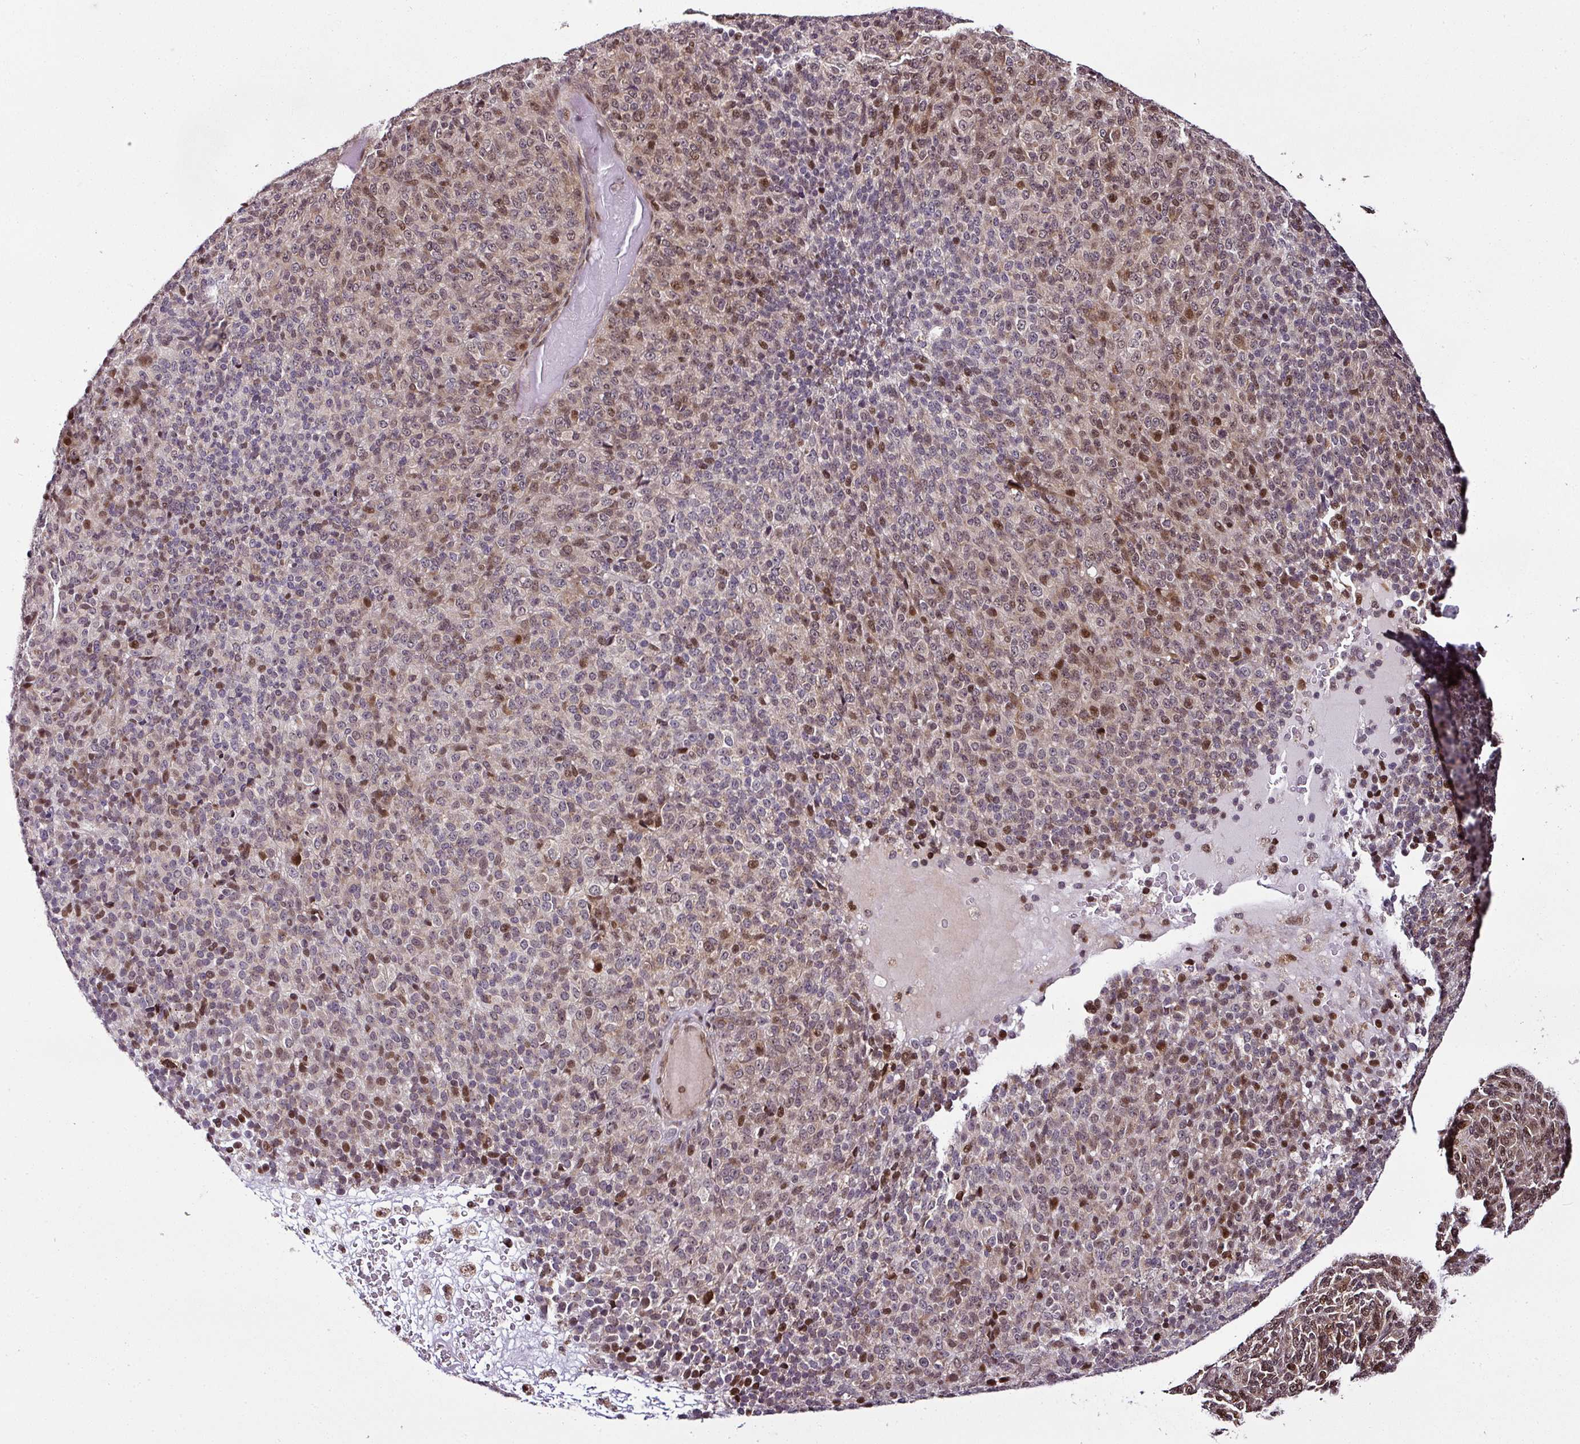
{"staining": {"intensity": "moderate", "quantity": "<25%", "location": "nuclear"}, "tissue": "melanoma", "cell_type": "Tumor cells", "image_type": "cancer", "snomed": [{"axis": "morphology", "description": "Malignant melanoma, Metastatic site"}, {"axis": "topography", "description": "Brain"}], "caption": "Immunohistochemical staining of malignant melanoma (metastatic site) reveals low levels of moderate nuclear protein positivity in about <25% of tumor cells. (brown staining indicates protein expression, while blue staining denotes nuclei).", "gene": "COPRS", "patient": {"sex": "female", "age": 56}}